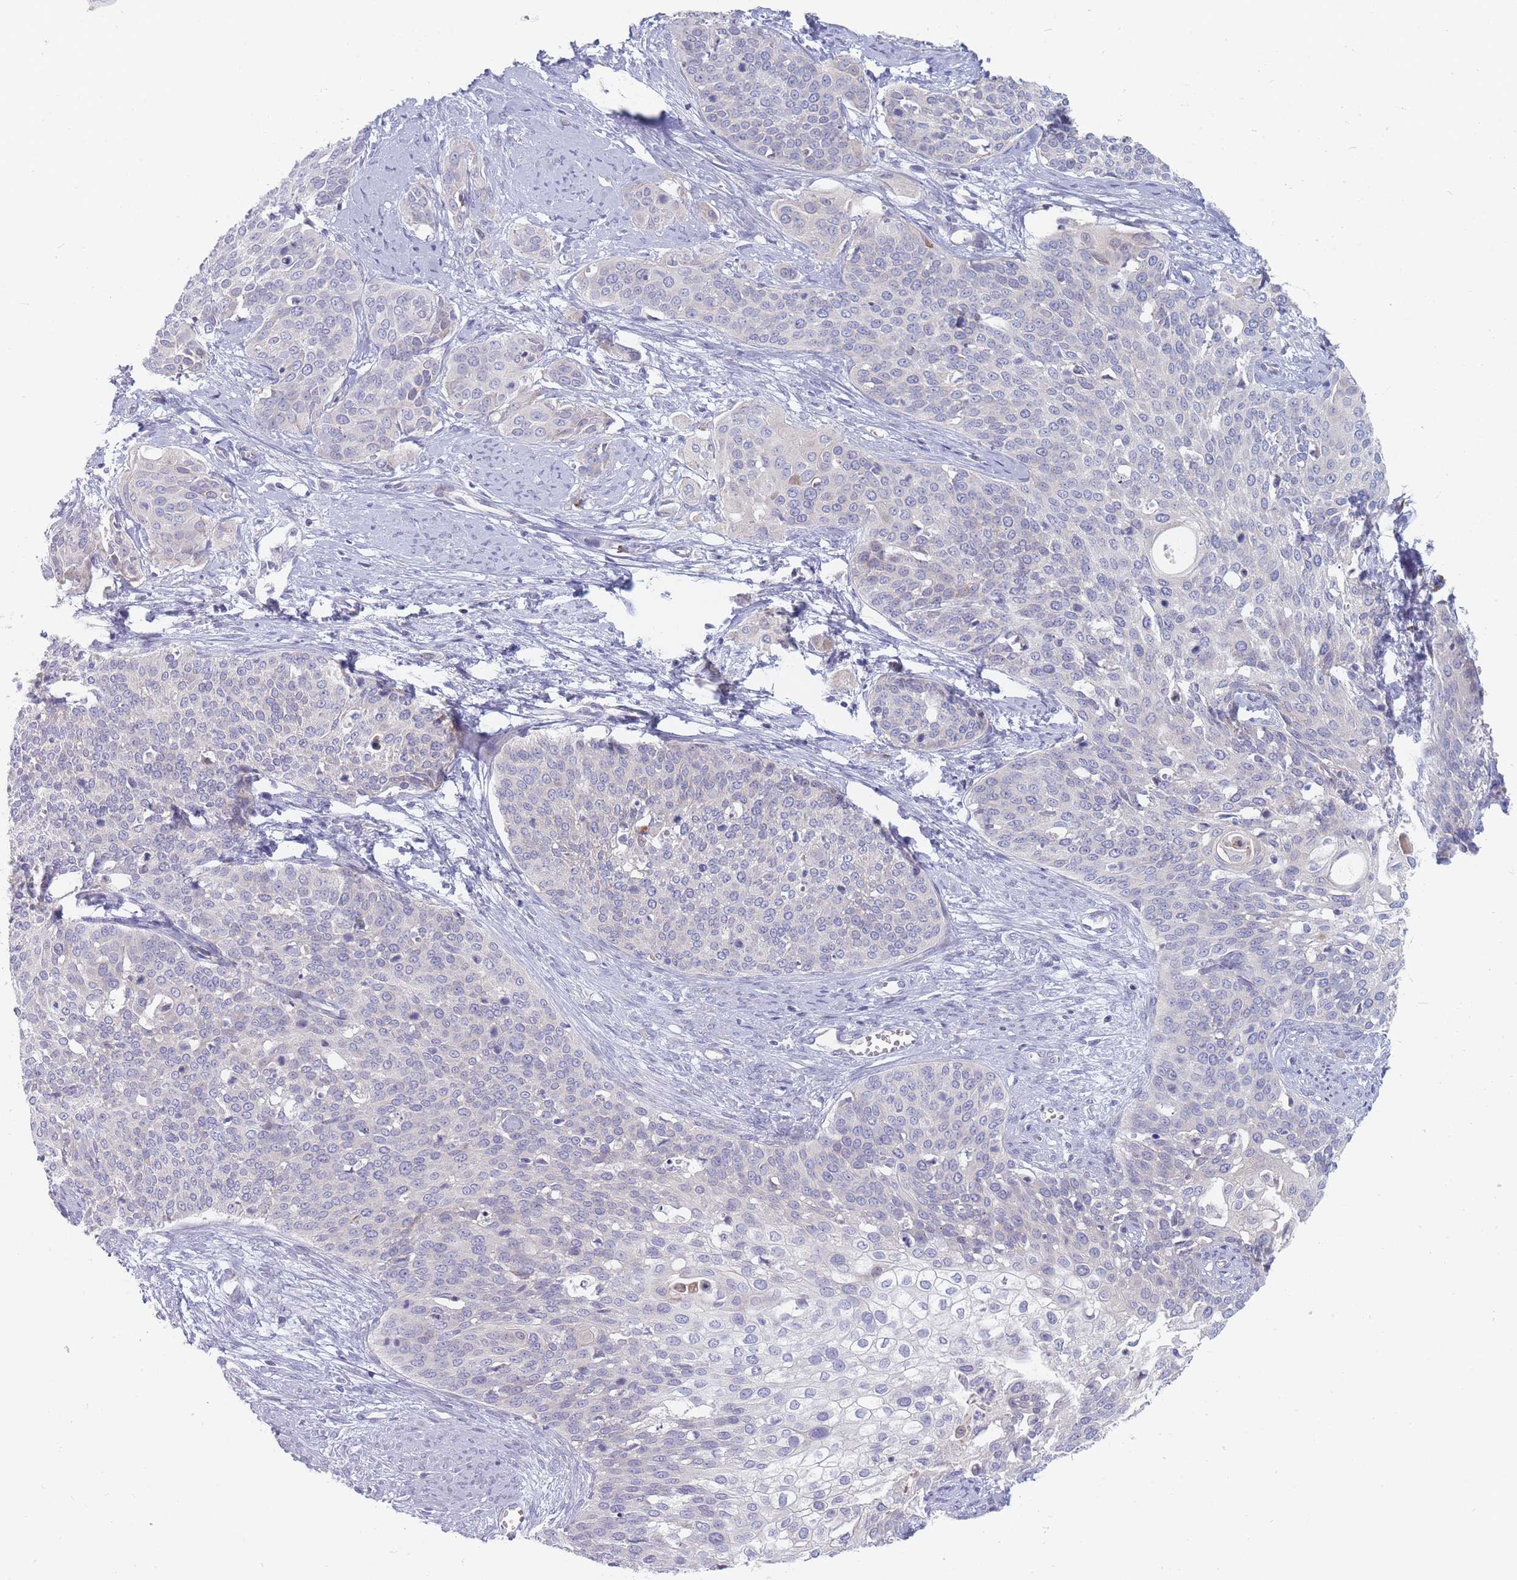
{"staining": {"intensity": "negative", "quantity": "none", "location": "none"}, "tissue": "cervical cancer", "cell_type": "Tumor cells", "image_type": "cancer", "snomed": [{"axis": "morphology", "description": "Squamous cell carcinoma, NOS"}, {"axis": "topography", "description": "Cervix"}], "caption": "Immunohistochemistry (IHC) of human cervical squamous cell carcinoma displays no expression in tumor cells.", "gene": "SPATS1", "patient": {"sex": "female", "age": 44}}